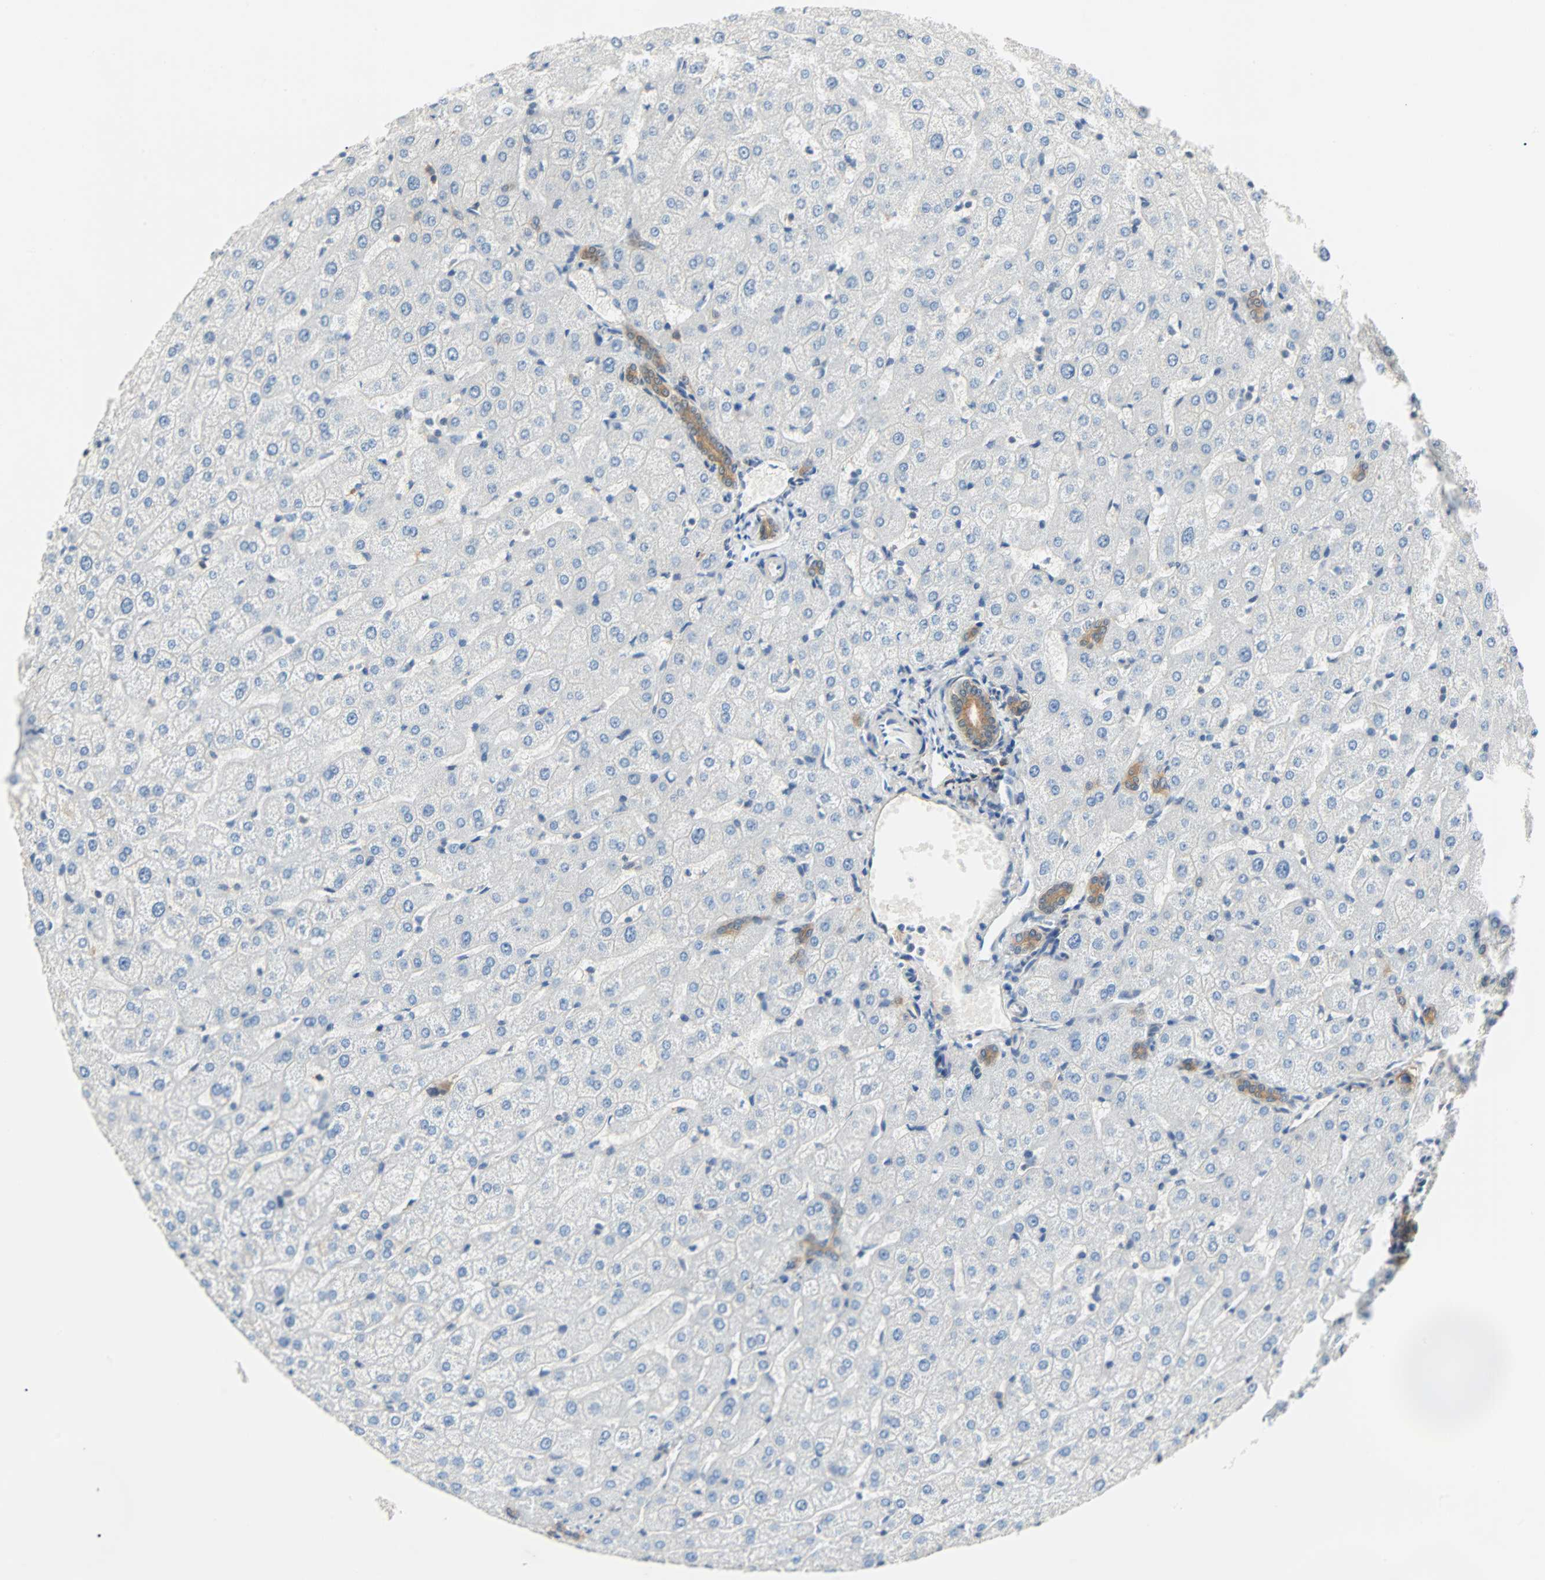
{"staining": {"intensity": "moderate", "quantity": ">75%", "location": "cytoplasmic/membranous"}, "tissue": "liver", "cell_type": "Cholangiocytes", "image_type": "normal", "snomed": [{"axis": "morphology", "description": "Normal tissue, NOS"}, {"axis": "morphology", "description": "Fibrosis, NOS"}, {"axis": "topography", "description": "Liver"}], "caption": "This image exhibits IHC staining of unremarkable liver, with medium moderate cytoplasmic/membranous positivity in approximately >75% of cholangiocytes.", "gene": "TNFRSF12A", "patient": {"sex": "female", "age": 29}}